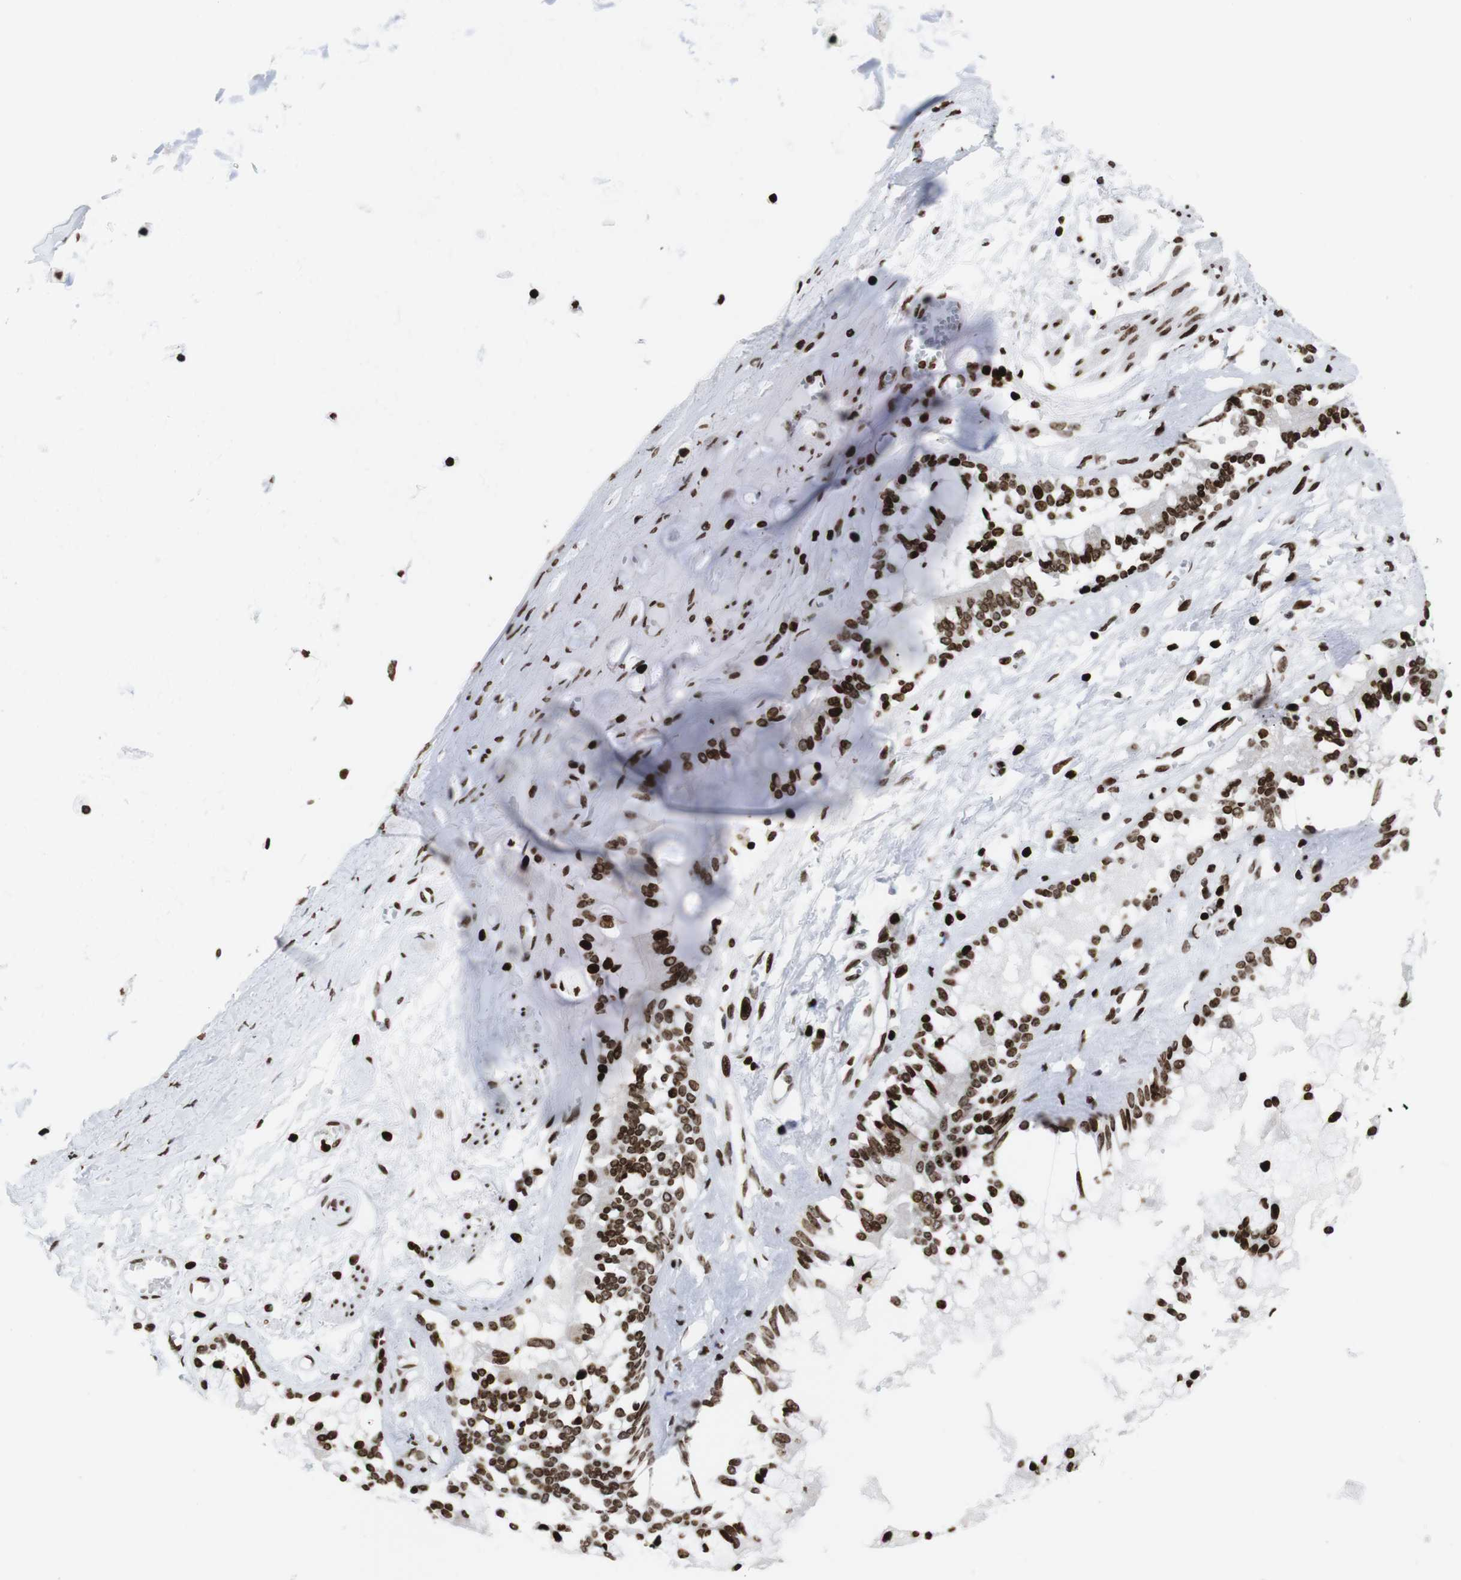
{"staining": {"intensity": "strong", "quantity": ">75%", "location": "nuclear"}, "tissue": "bronchus", "cell_type": "Respiratory epithelial cells", "image_type": "normal", "snomed": [{"axis": "morphology", "description": "Normal tissue, NOS"}, {"axis": "morphology", "description": "Inflammation, NOS"}, {"axis": "topography", "description": "Cartilage tissue"}, {"axis": "topography", "description": "Lung"}], "caption": "Immunohistochemical staining of normal human bronchus reveals high levels of strong nuclear expression in about >75% of respiratory epithelial cells.", "gene": "H1", "patient": {"sex": "male", "age": 71}}